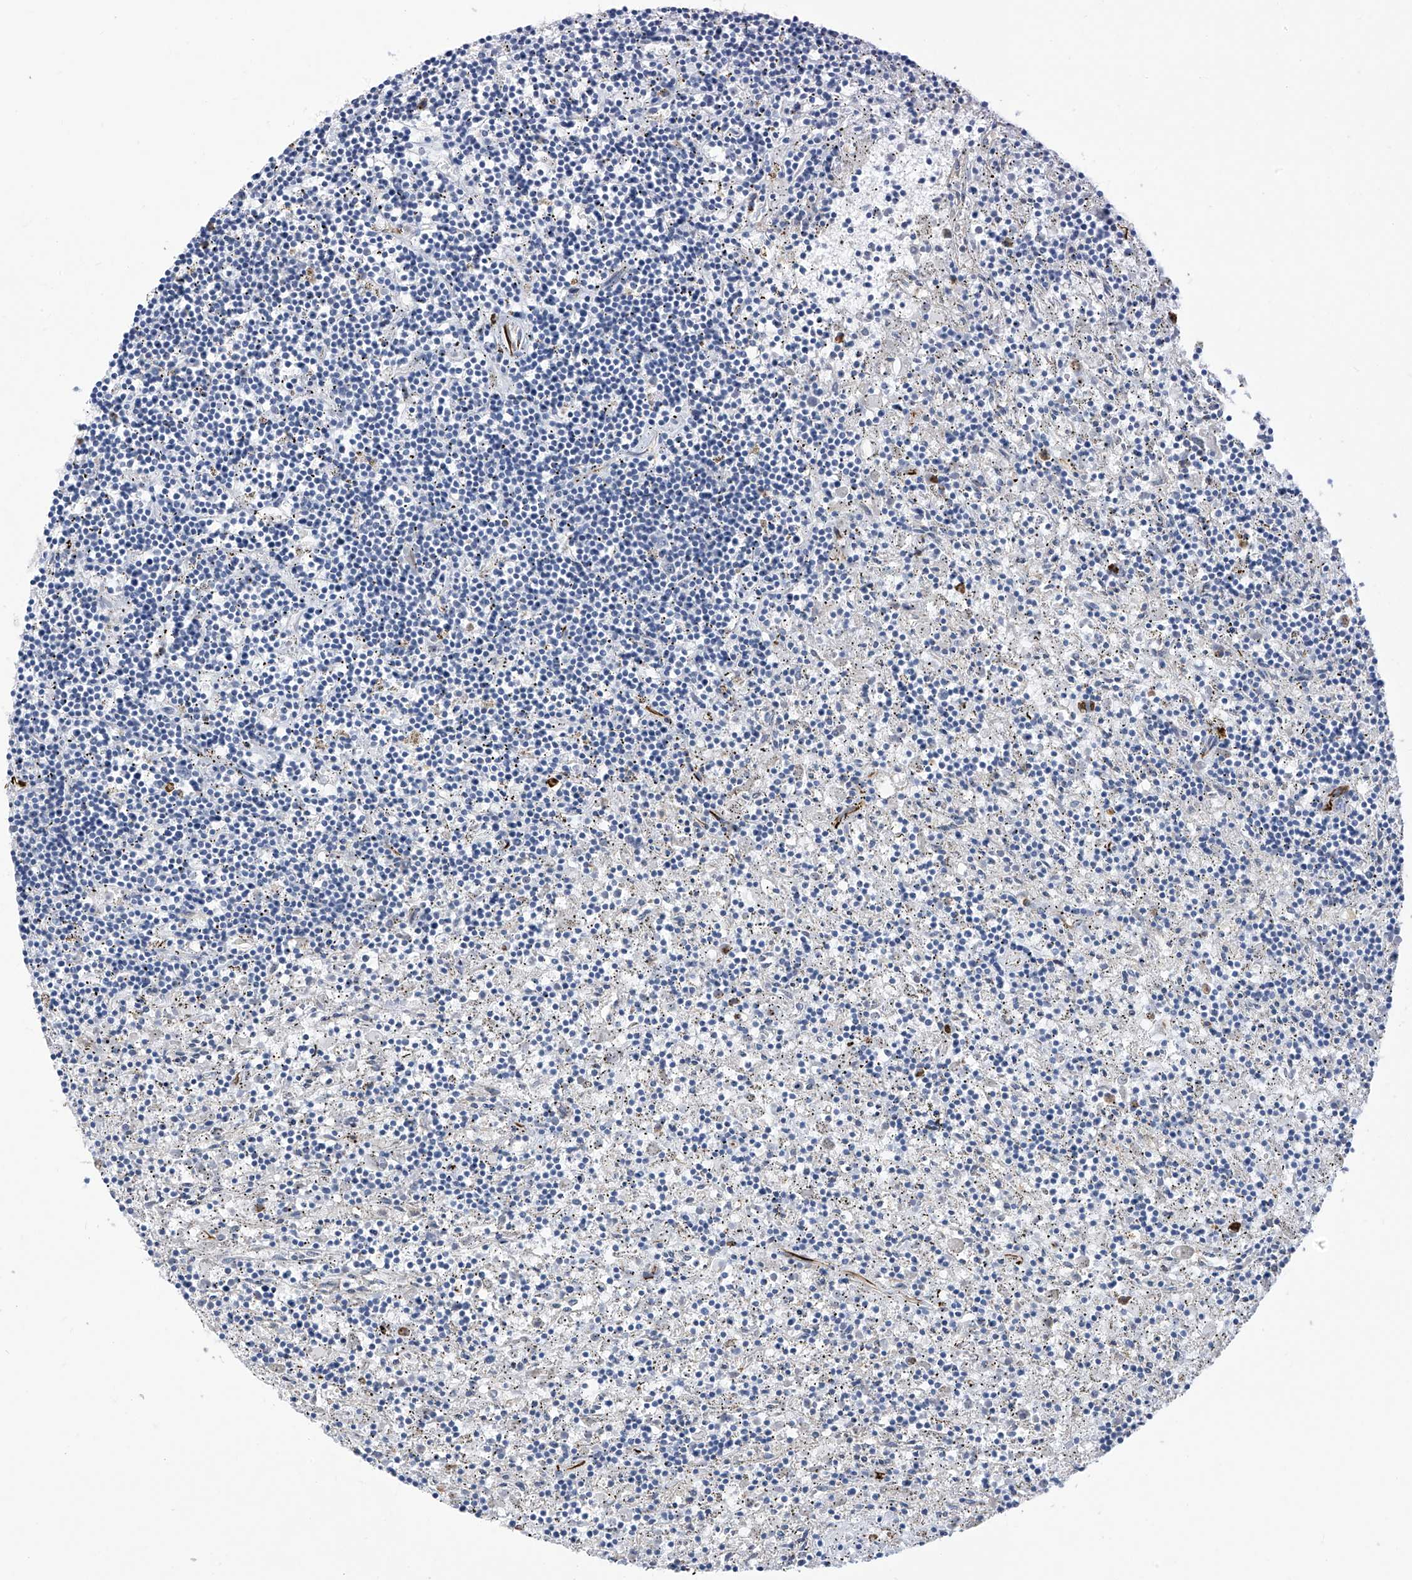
{"staining": {"intensity": "negative", "quantity": "none", "location": "none"}, "tissue": "lymphoma", "cell_type": "Tumor cells", "image_type": "cancer", "snomed": [{"axis": "morphology", "description": "Malignant lymphoma, non-Hodgkin's type, Low grade"}, {"axis": "topography", "description": "Spleen"}], "caption": "There is no significant positivity in tumor cells of low-grade malignant lymphoma, non-Hodgkin's type. (DAB (3,3'-diaminobenzidine) immunohistochemistry (IHC) with hematoxylin counter stain).", "gene": "SLCO4A1", "patient": {"sex": "male", "age": 76}}